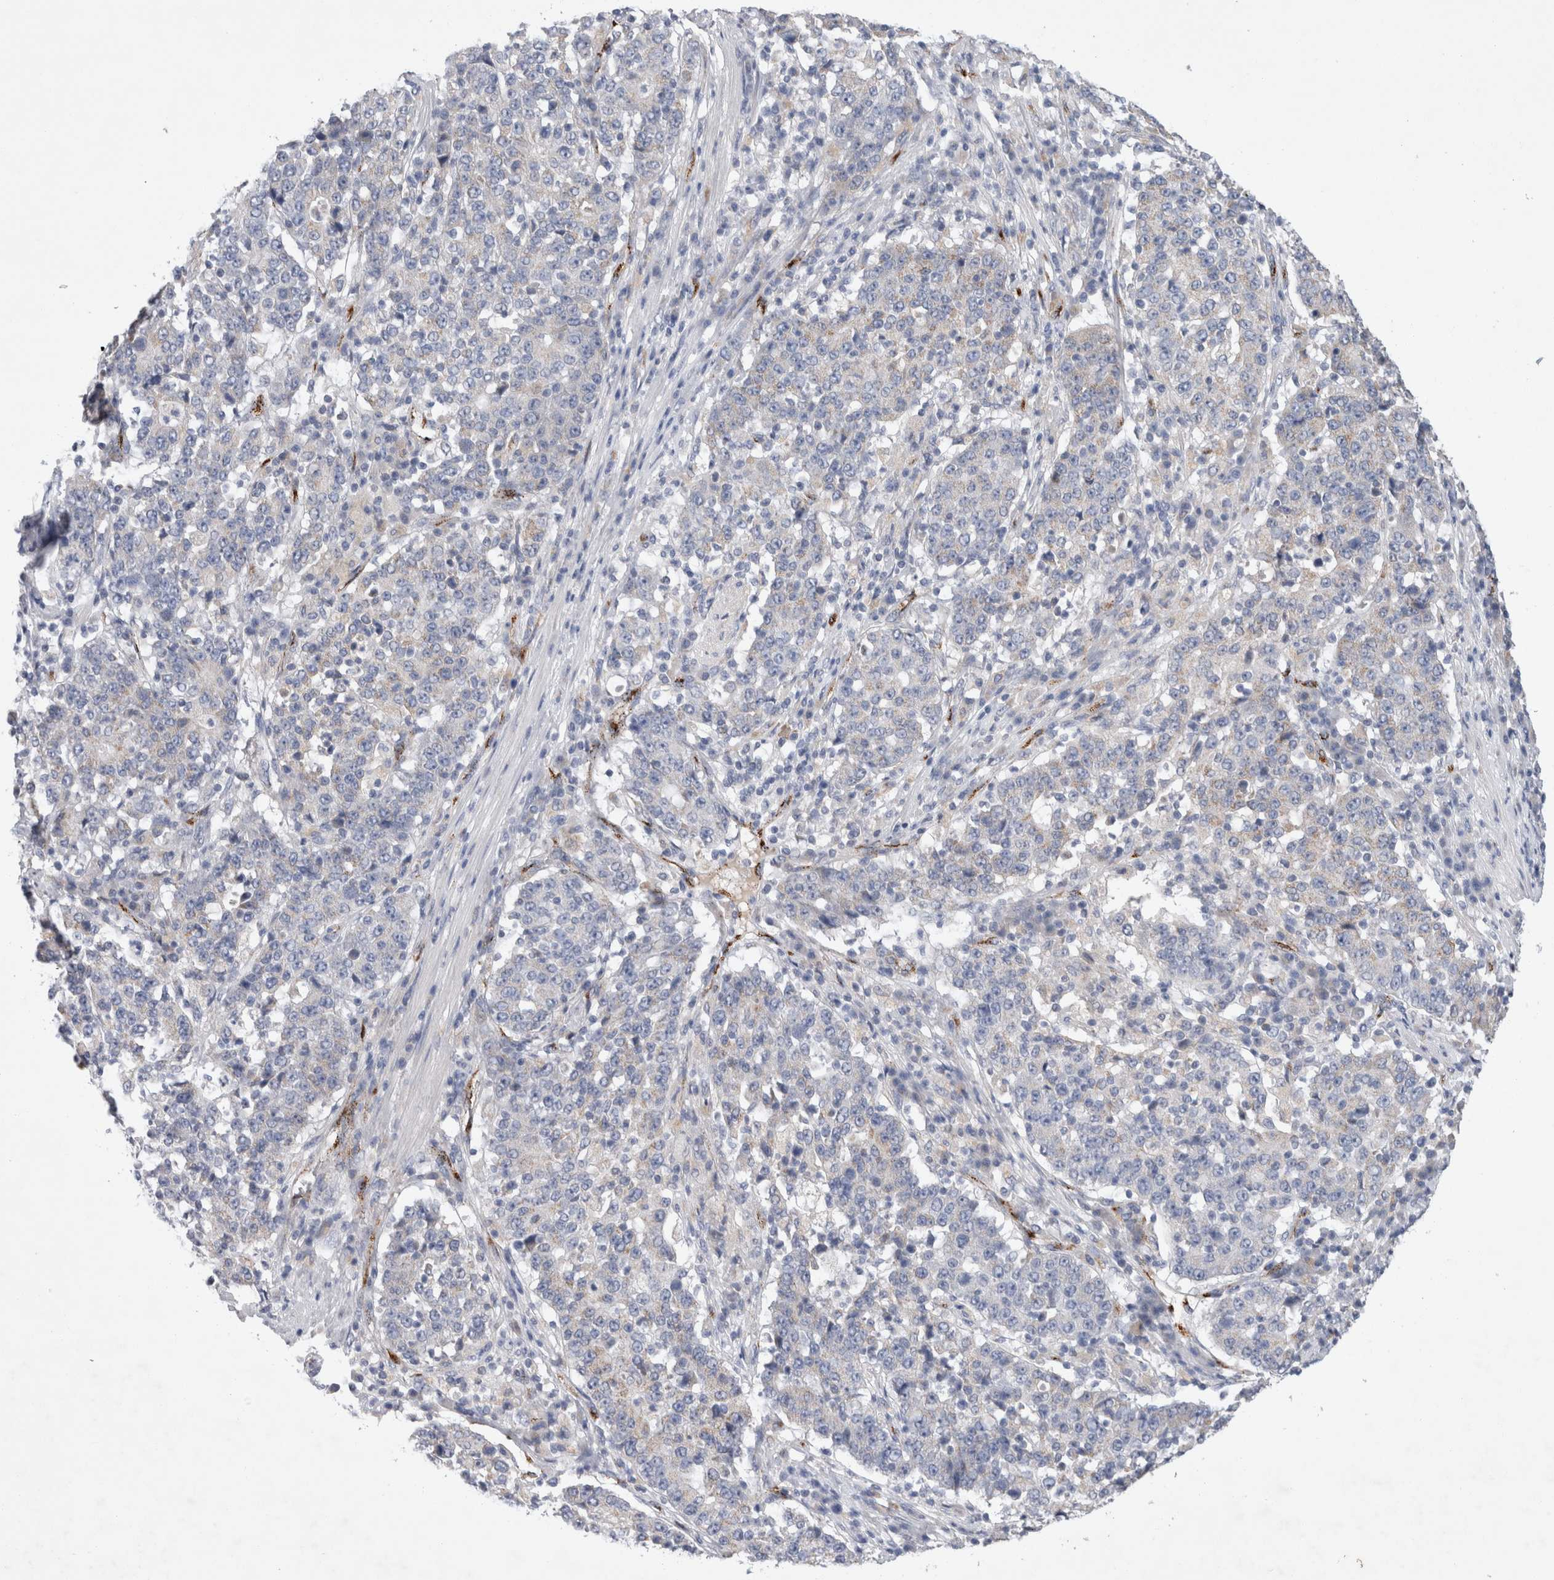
{"staining": {"intensity": "weak", "quantity": "<25%", "location": "cytoplasmic/membranous"}, "tissue": "stomach cancer", "cell_type": "Tumor cells", "image_type": "cancer", "snomed": [{"axis": "morphology", "description": "Adenocarcinoma, NOS"}, {"axis": "topography", "description": "Stomach"}], "caption": "There is no significant positivity in tumor cells of stomach cancer.", "gene": "IARS2", "patient": {"sex": "male", "age": 59}}